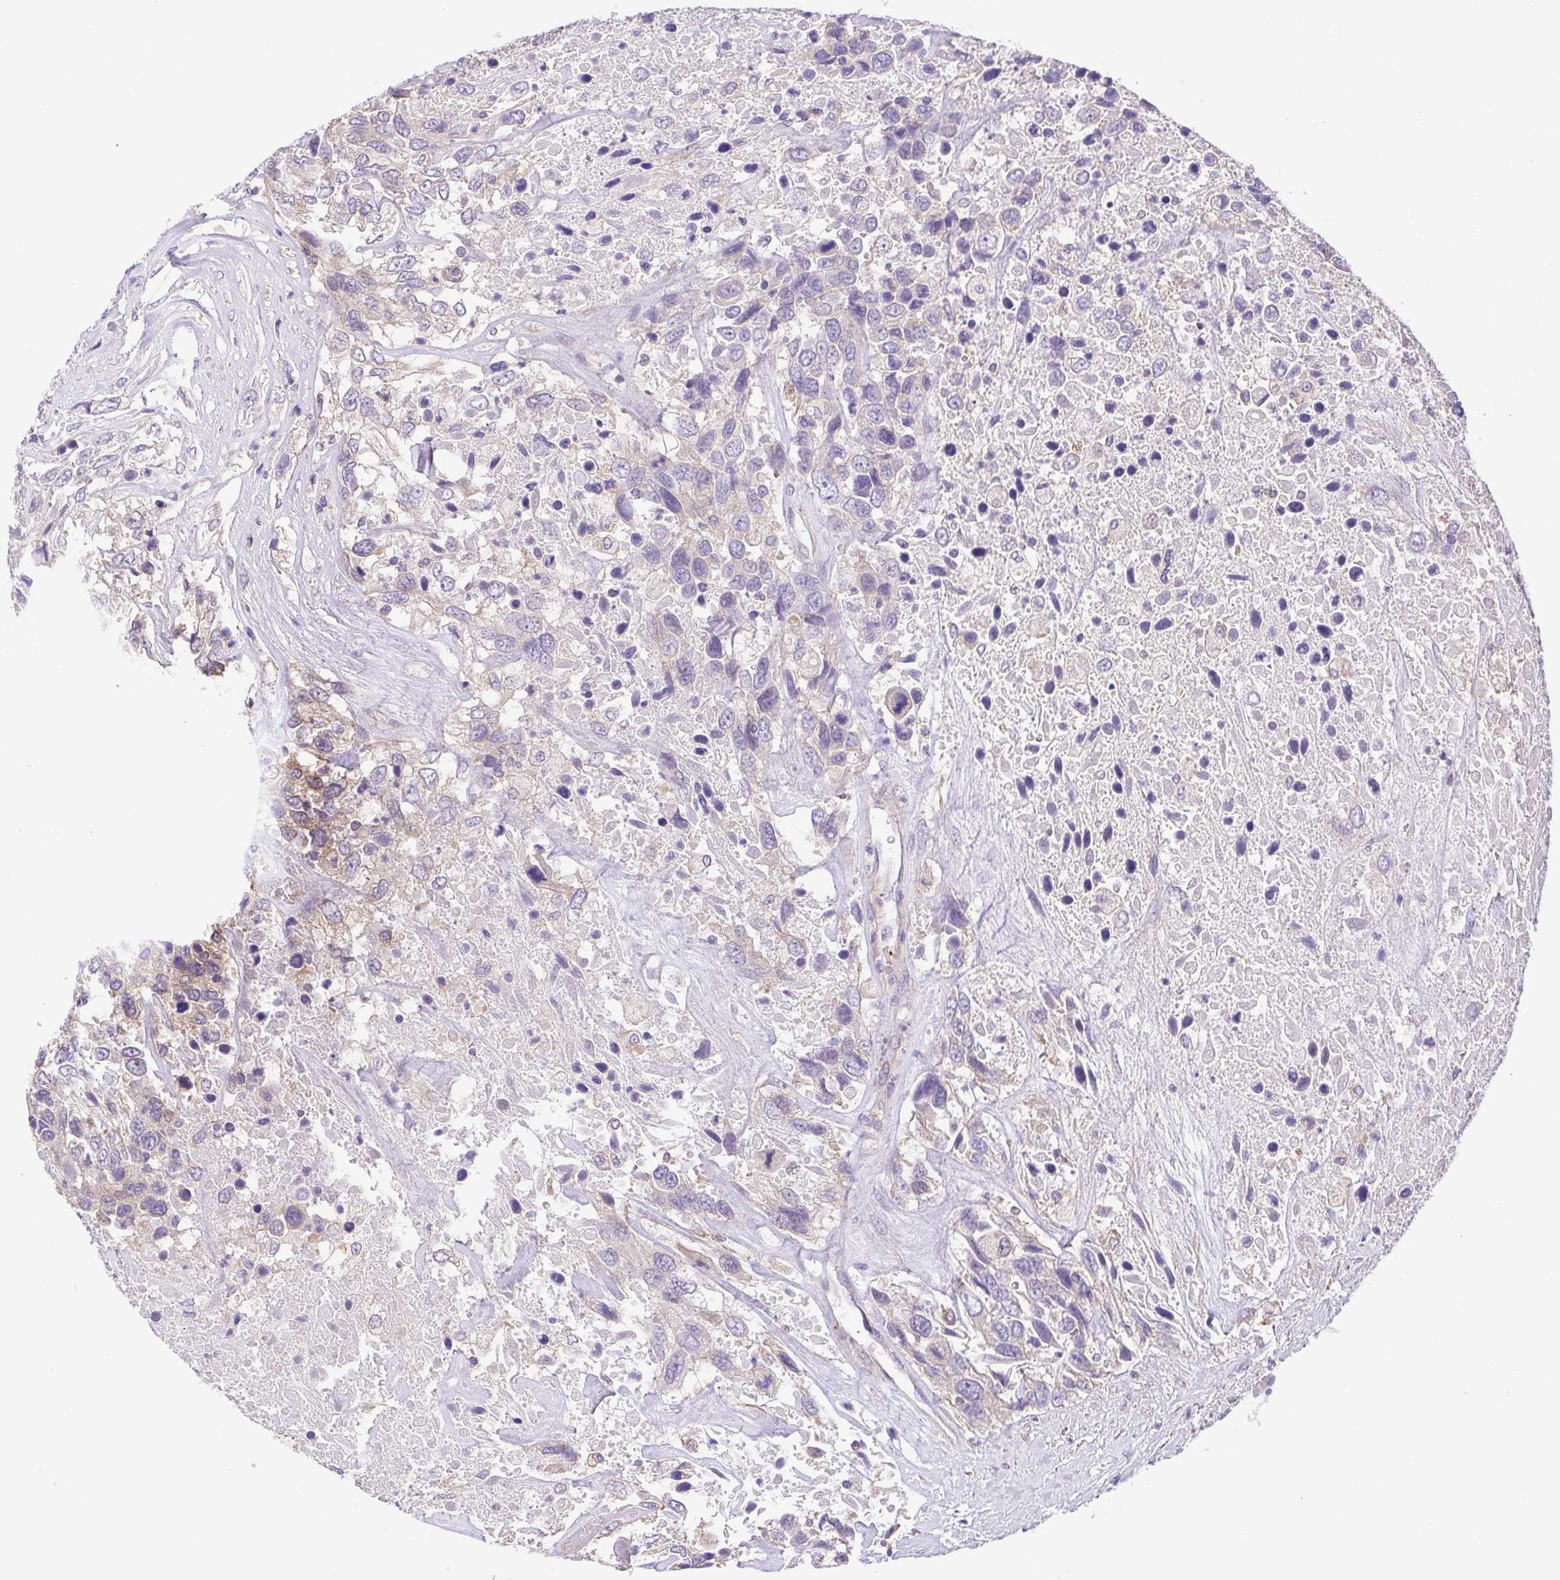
{"staining": {"intensity": "negative", "quantity": "none", "location": "none"}, "tissue": "urothelial cancer", "cell_type": "Tumor cells", "image_type": "cancer", "snomed": [{"axis": "morphology", "description": "Urothelial carcinoma, High grade"}, {"axis": "topography", "description": "Urinary bladder"}], "caption": "The IHC image has no significant staining in tumor cells of high-grade urothelial carcinoma tissue. The staining is performed using DAB (3,3'-diaminobenzidine) brown chromogen with nuclei counter-stained in using hematoxylin.", "gene": "PRR14L", "patient": {"sex": "female", "age": 70}}